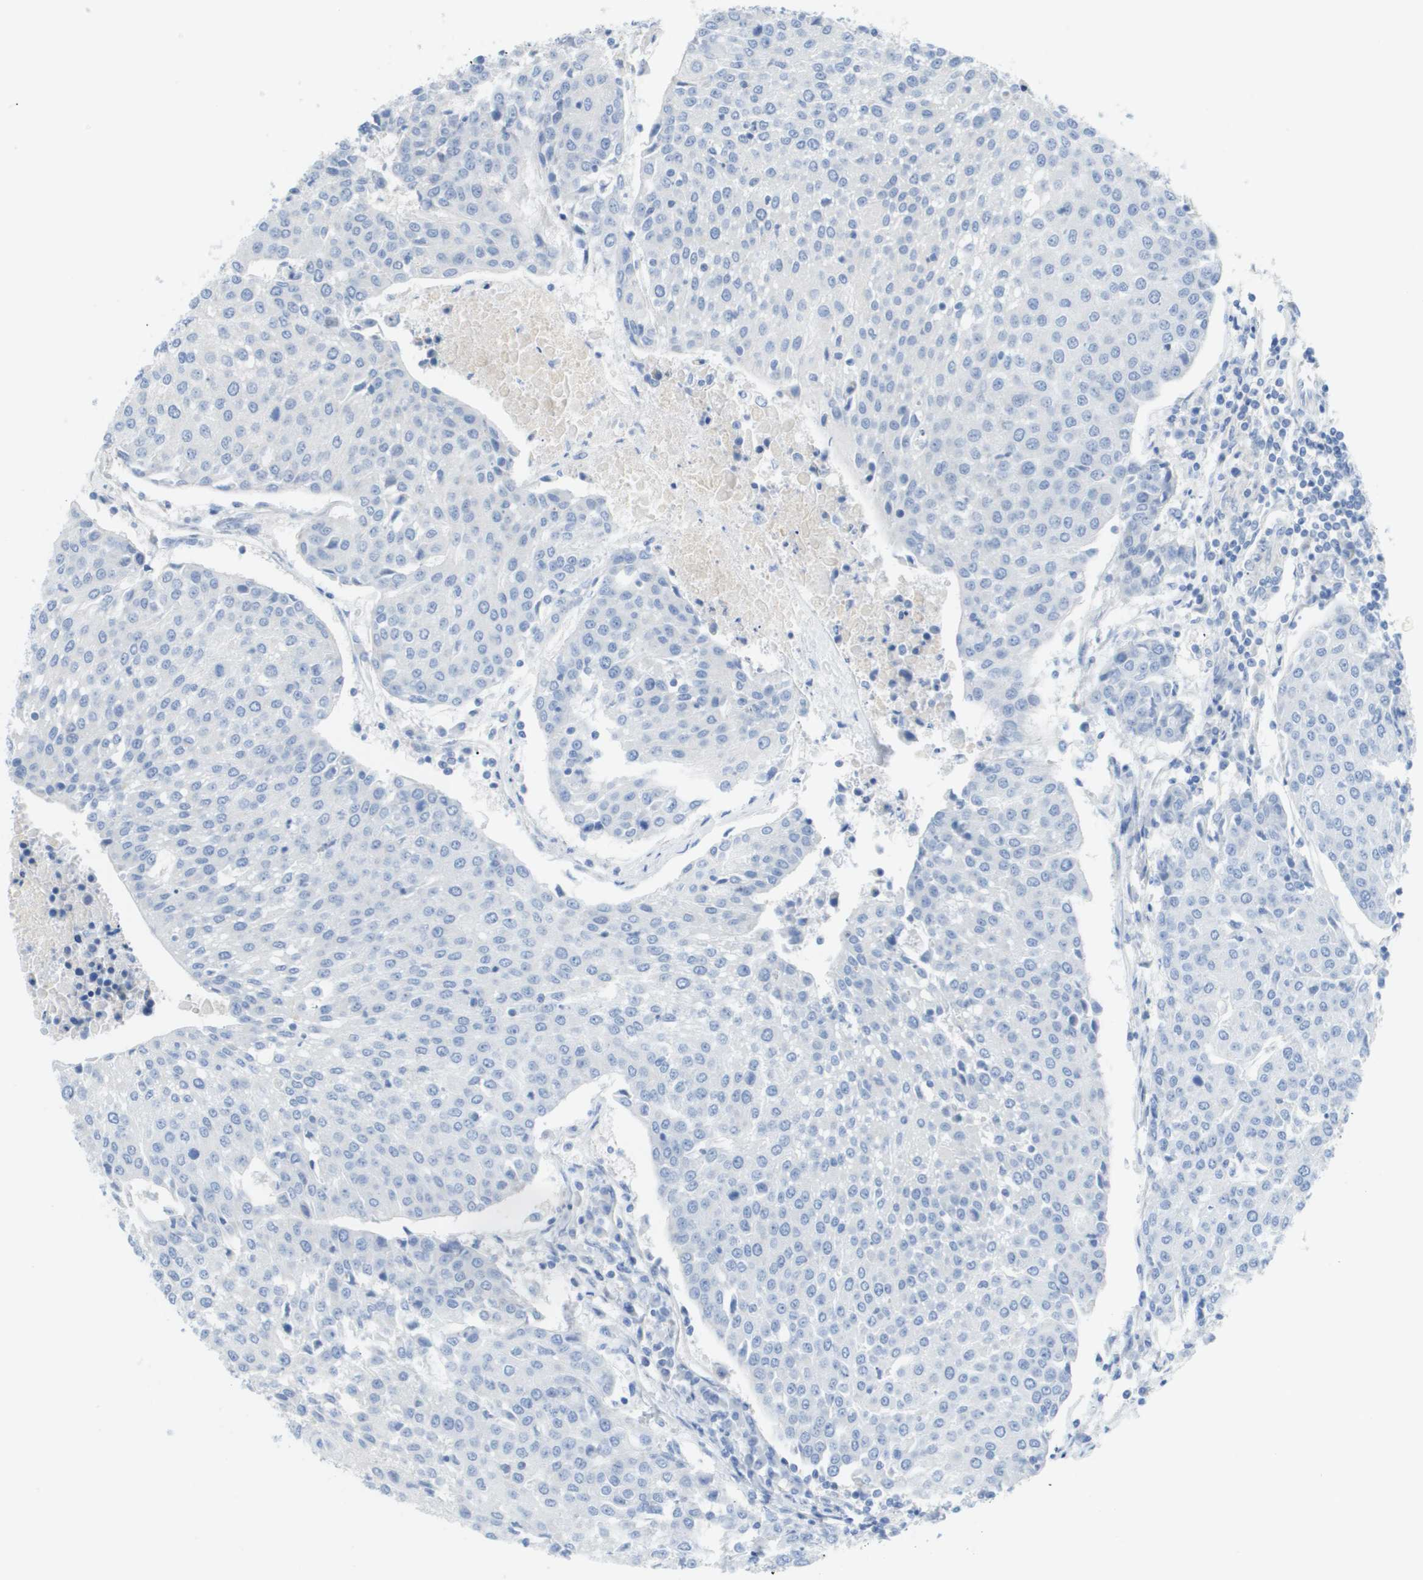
{"staining": {"intensity": "negative", "quantity": "none", "location": "none"}, "tissue": "urothelial cancer", "cell_type": "Tumor cells", "image_type": "cancer", "snomed": [{"axis": "morphology", "description": "Urothelial carcinoma, High grade"}, {"axis": "topography", "description": "Urinary bladder"}], "caption": "Immunohistochemistry image of neoplastic tissue: human urothelial cancer stained with DAB shows no significant protein positivity in tumor cells.", "gene": "MYL3", "patient": {"sex": "female", "age": 85}}